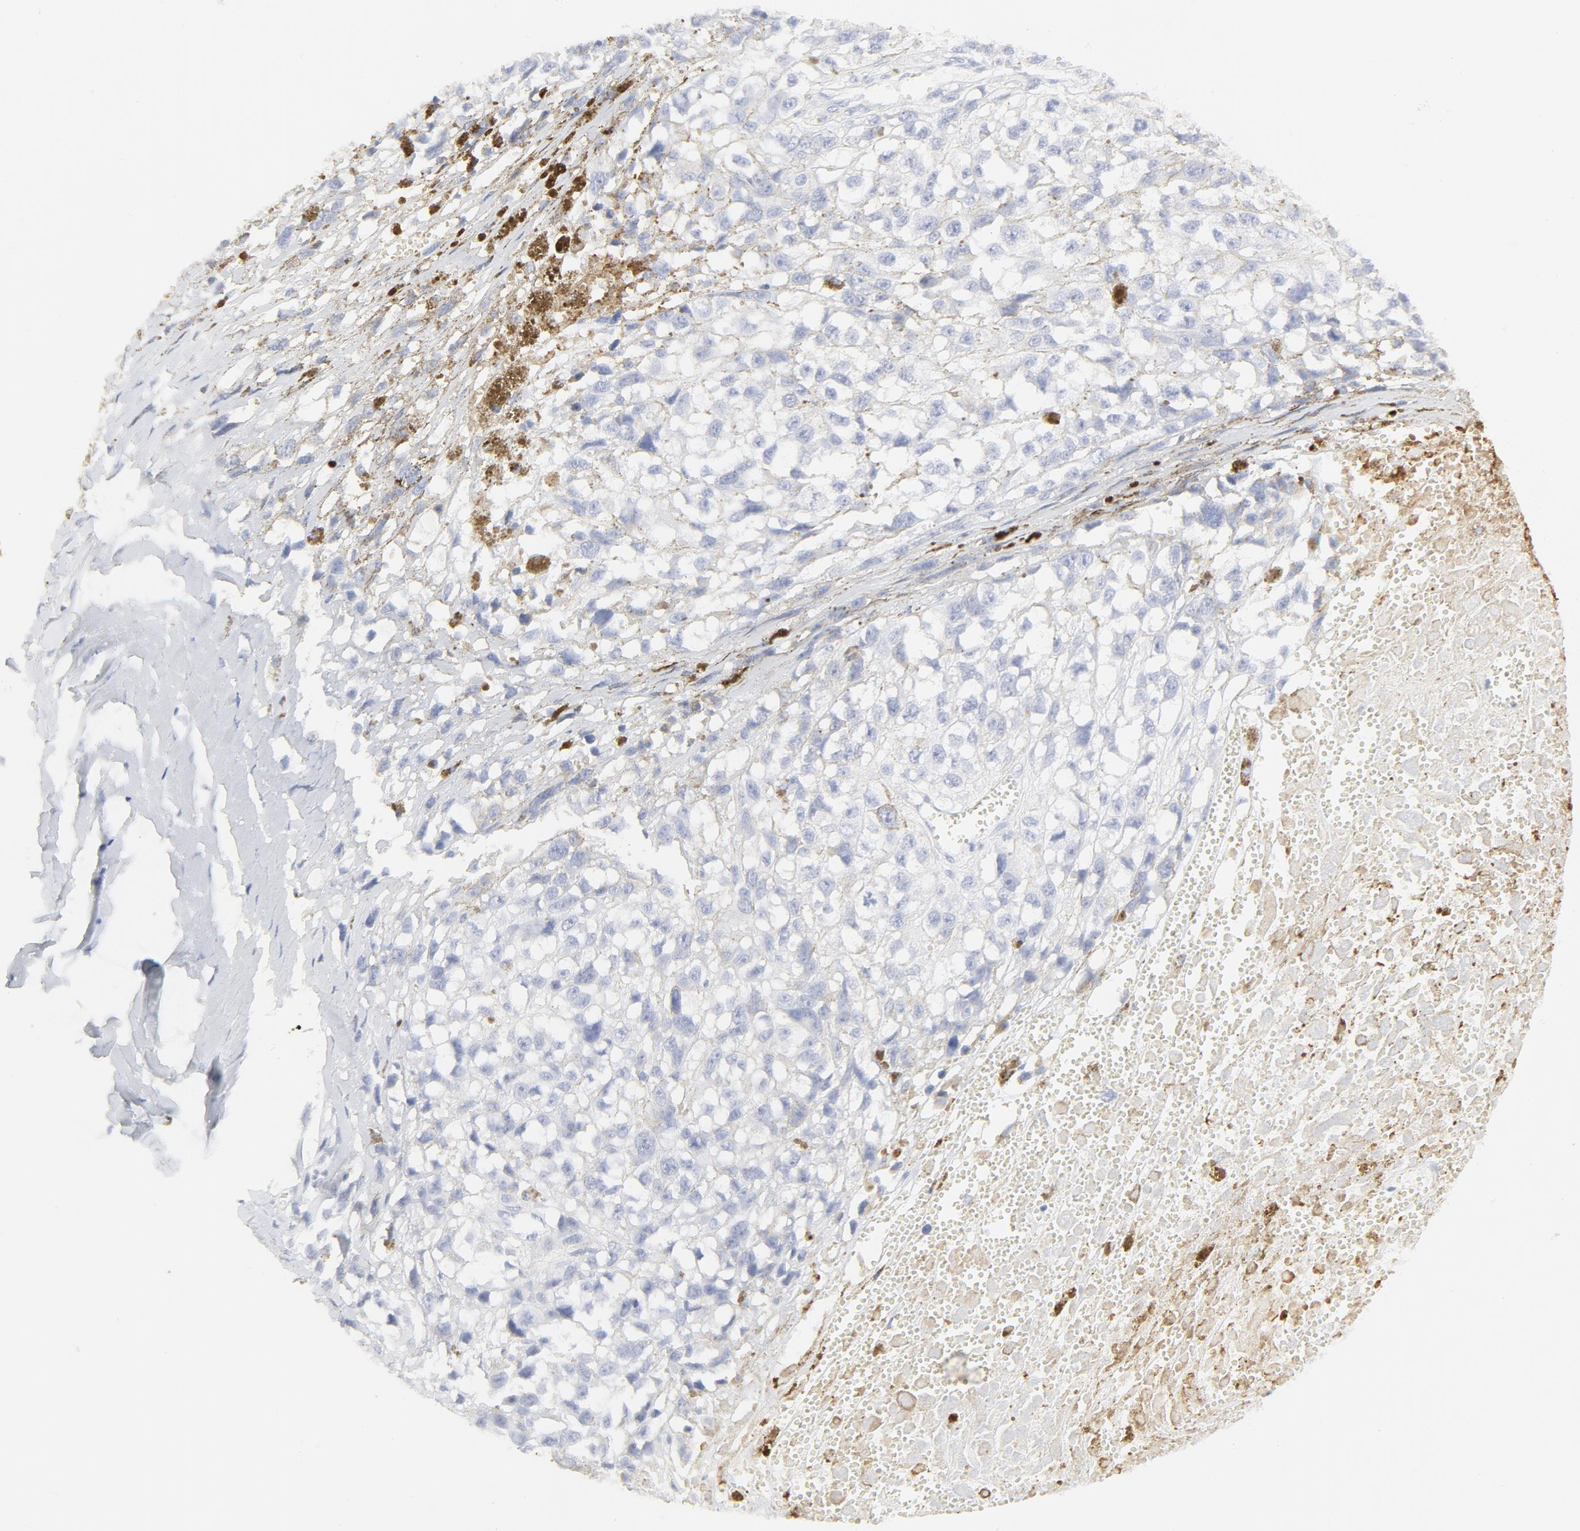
{"staining": {"intensity": "negative", "quantity": "none", "location": "none"}, "tissue": "melanoma", "cell_type": "Tumor cells", "image_type": "cancer", "snomed": [{"axis": "morphology", "description": "Malignant melanoma, Metastatic site"}, {"axis": "topography", "description": "Lymph node"}], "caption": "Immunohistochemistry micrograph of neoplastic tissue: melanoma stained with DAB (3,3'-diaminobenzidine) exhibits no significant protein staining in tumor cells. (Stains: DAB (3,3'-diaminobenzidine) IHC with hematoxylin counter stain, Microscopy: brightfield microscopy at high magnification).", "gene": "CCR7", "patient": {"sex": "male", "age": 59}}